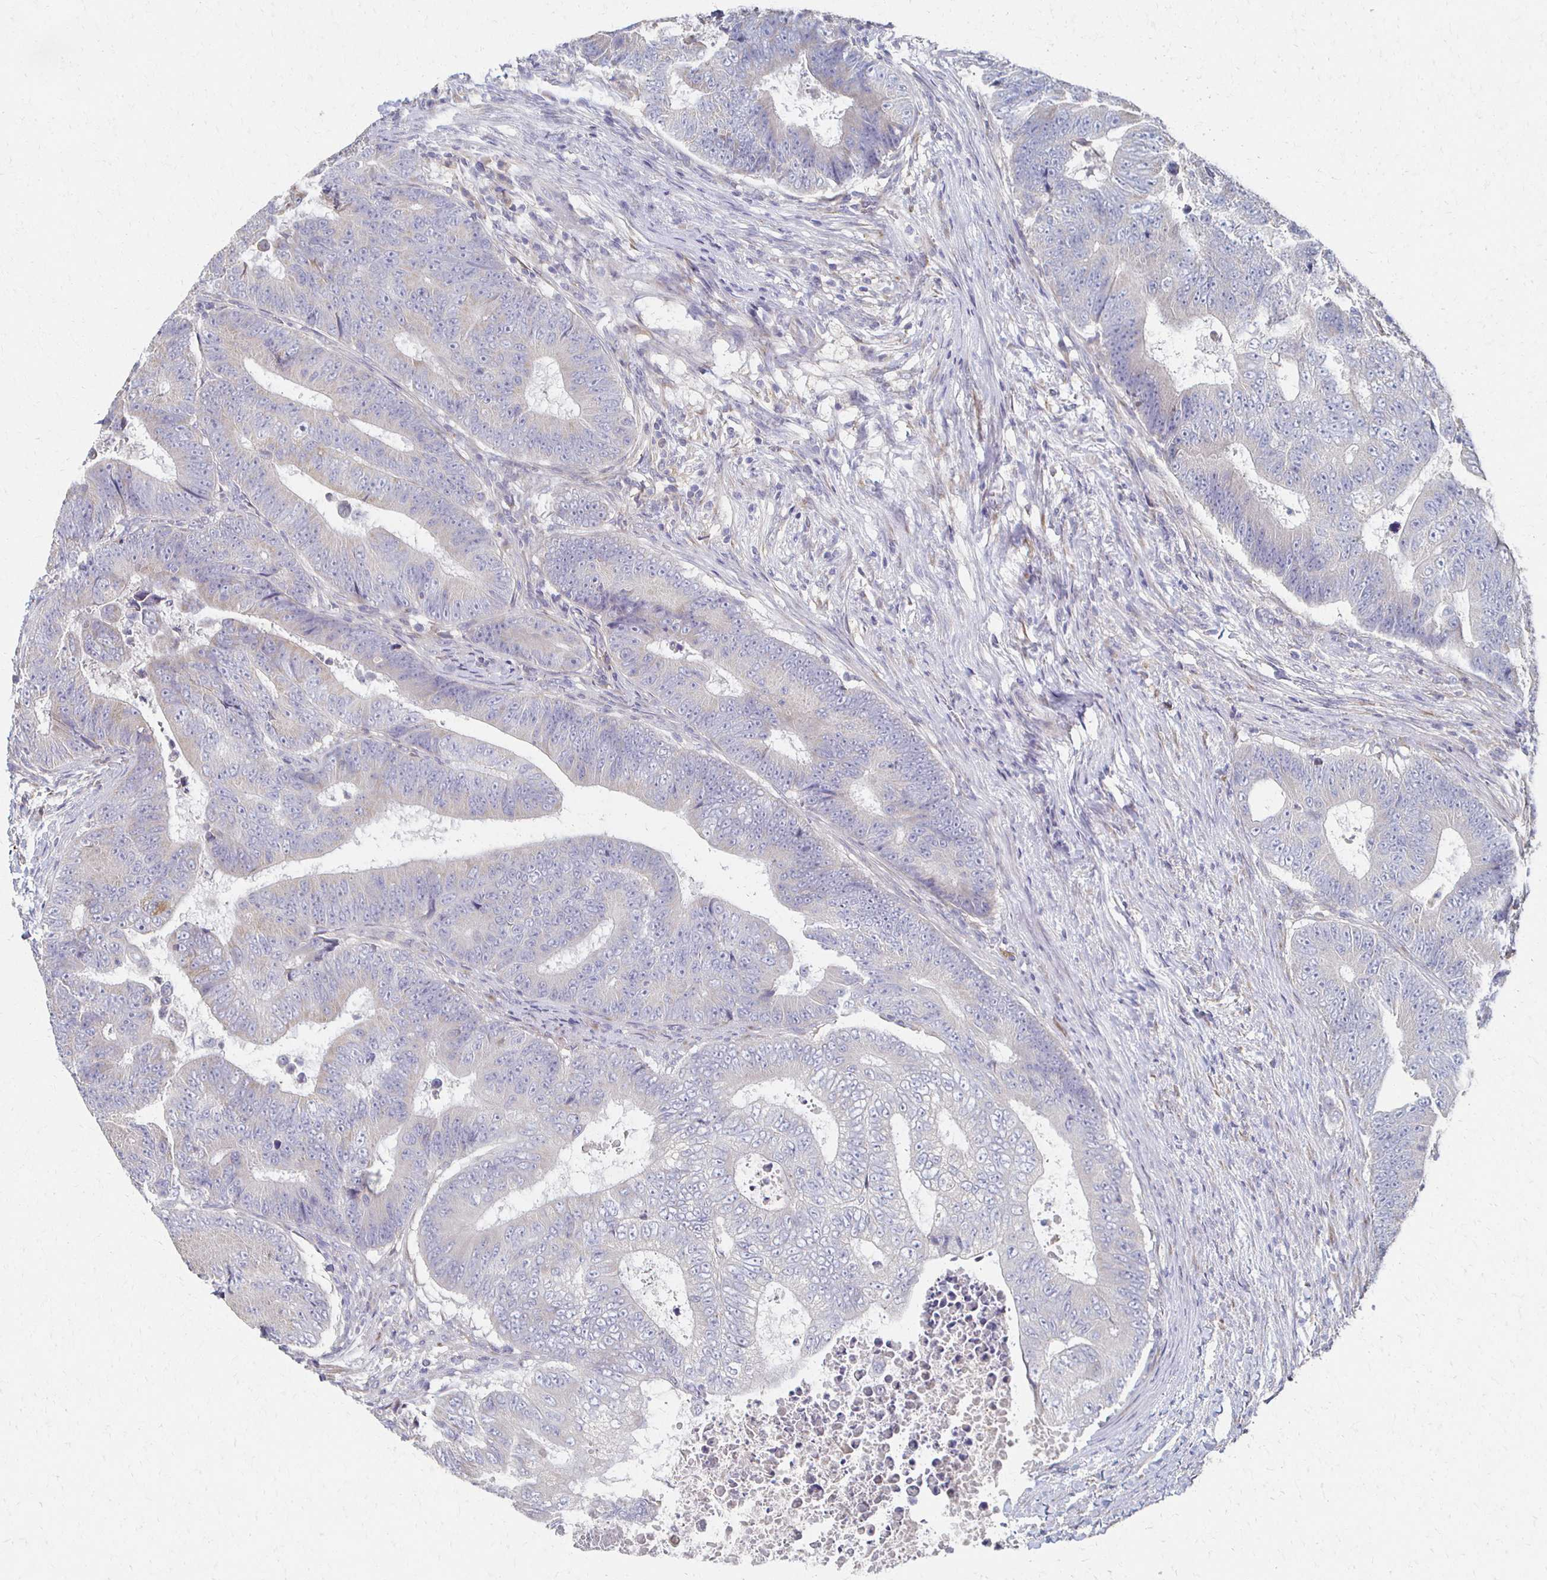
{"staining": {"intensity": "weak", "quantity": "25%-75%", "location": "cytoplasmic/membranous"}, "tissue": "colorectal cancer", "cell_type": "Tumor cells", "image_type": "cancer", "snomed": [{"axis": "morphology", "description": "Adenocarcinoma, NOS"}, {"axis": "topography", "description": "Colon"}], "caption": "High-magnification brightfield microscopy of colorectal cancer (adenocarcinoma) stained with DAB (3,3'-diaminobenzidine) (brown) and counterstained with hematoxylin (blue). tumor cells exhibit weak cytoplasmic/membranous expression is identified in approximately25%-75% of cells.", "gene": "CX3CR1", "patient": {"sex": "female", "age": 48}}